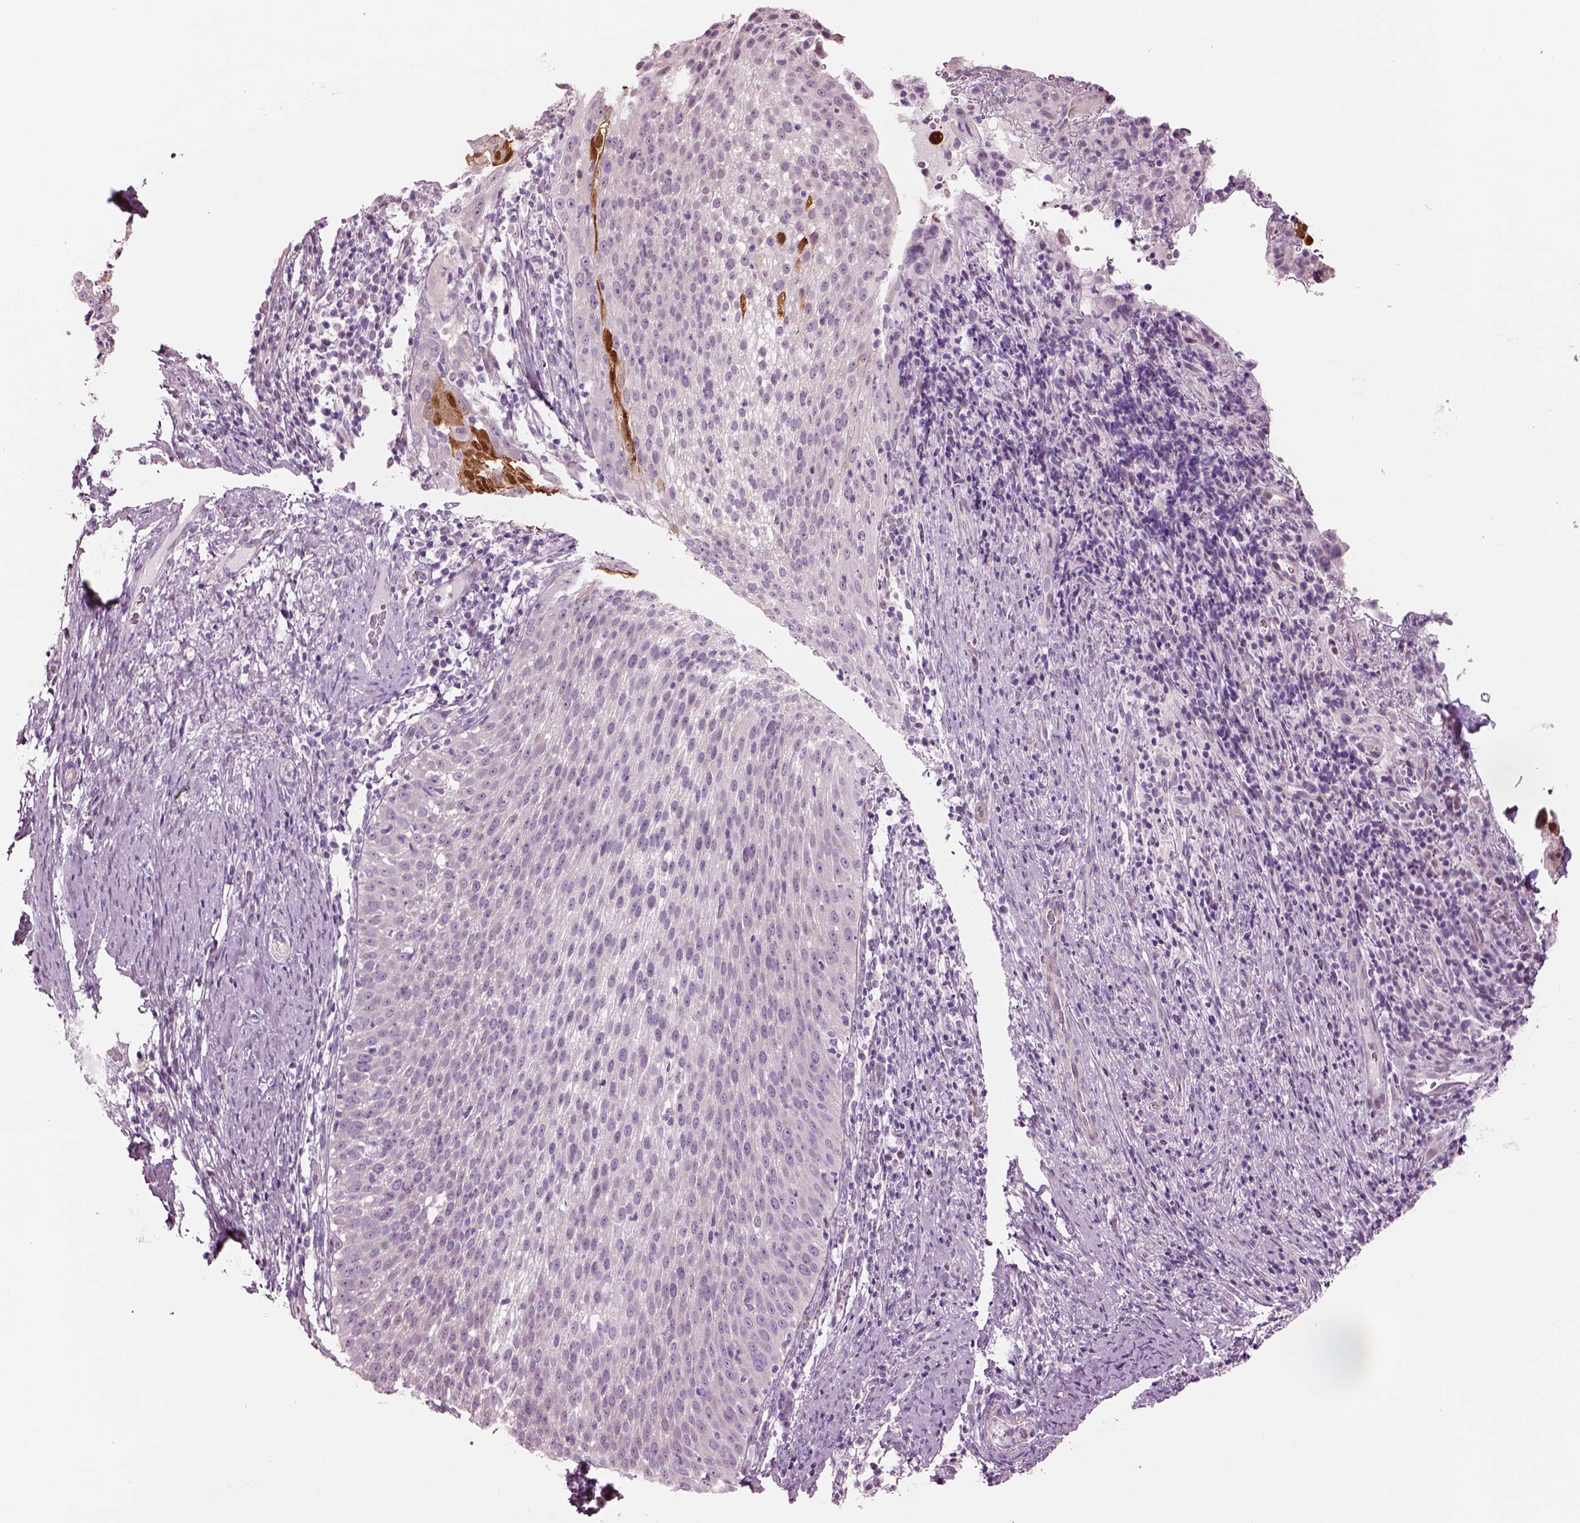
{"staining": {"intensity": "negative", "quantity": "none", "location": "none"}, "tissue": "cervical cancer", "cell_type": "Tumor cells", "image_type": "cancer", "snomed": [{"axis": "morphology", "description": "Squamous cell carcinoma, NOS"}, {"axis": "topography", "description": "Cervix"}], "caption": "Tumor cells show no significant expression in squamous cell carcinoma (cervical).", "gene": "SCML2", "patient": {"sex": "female", "age": 51}}